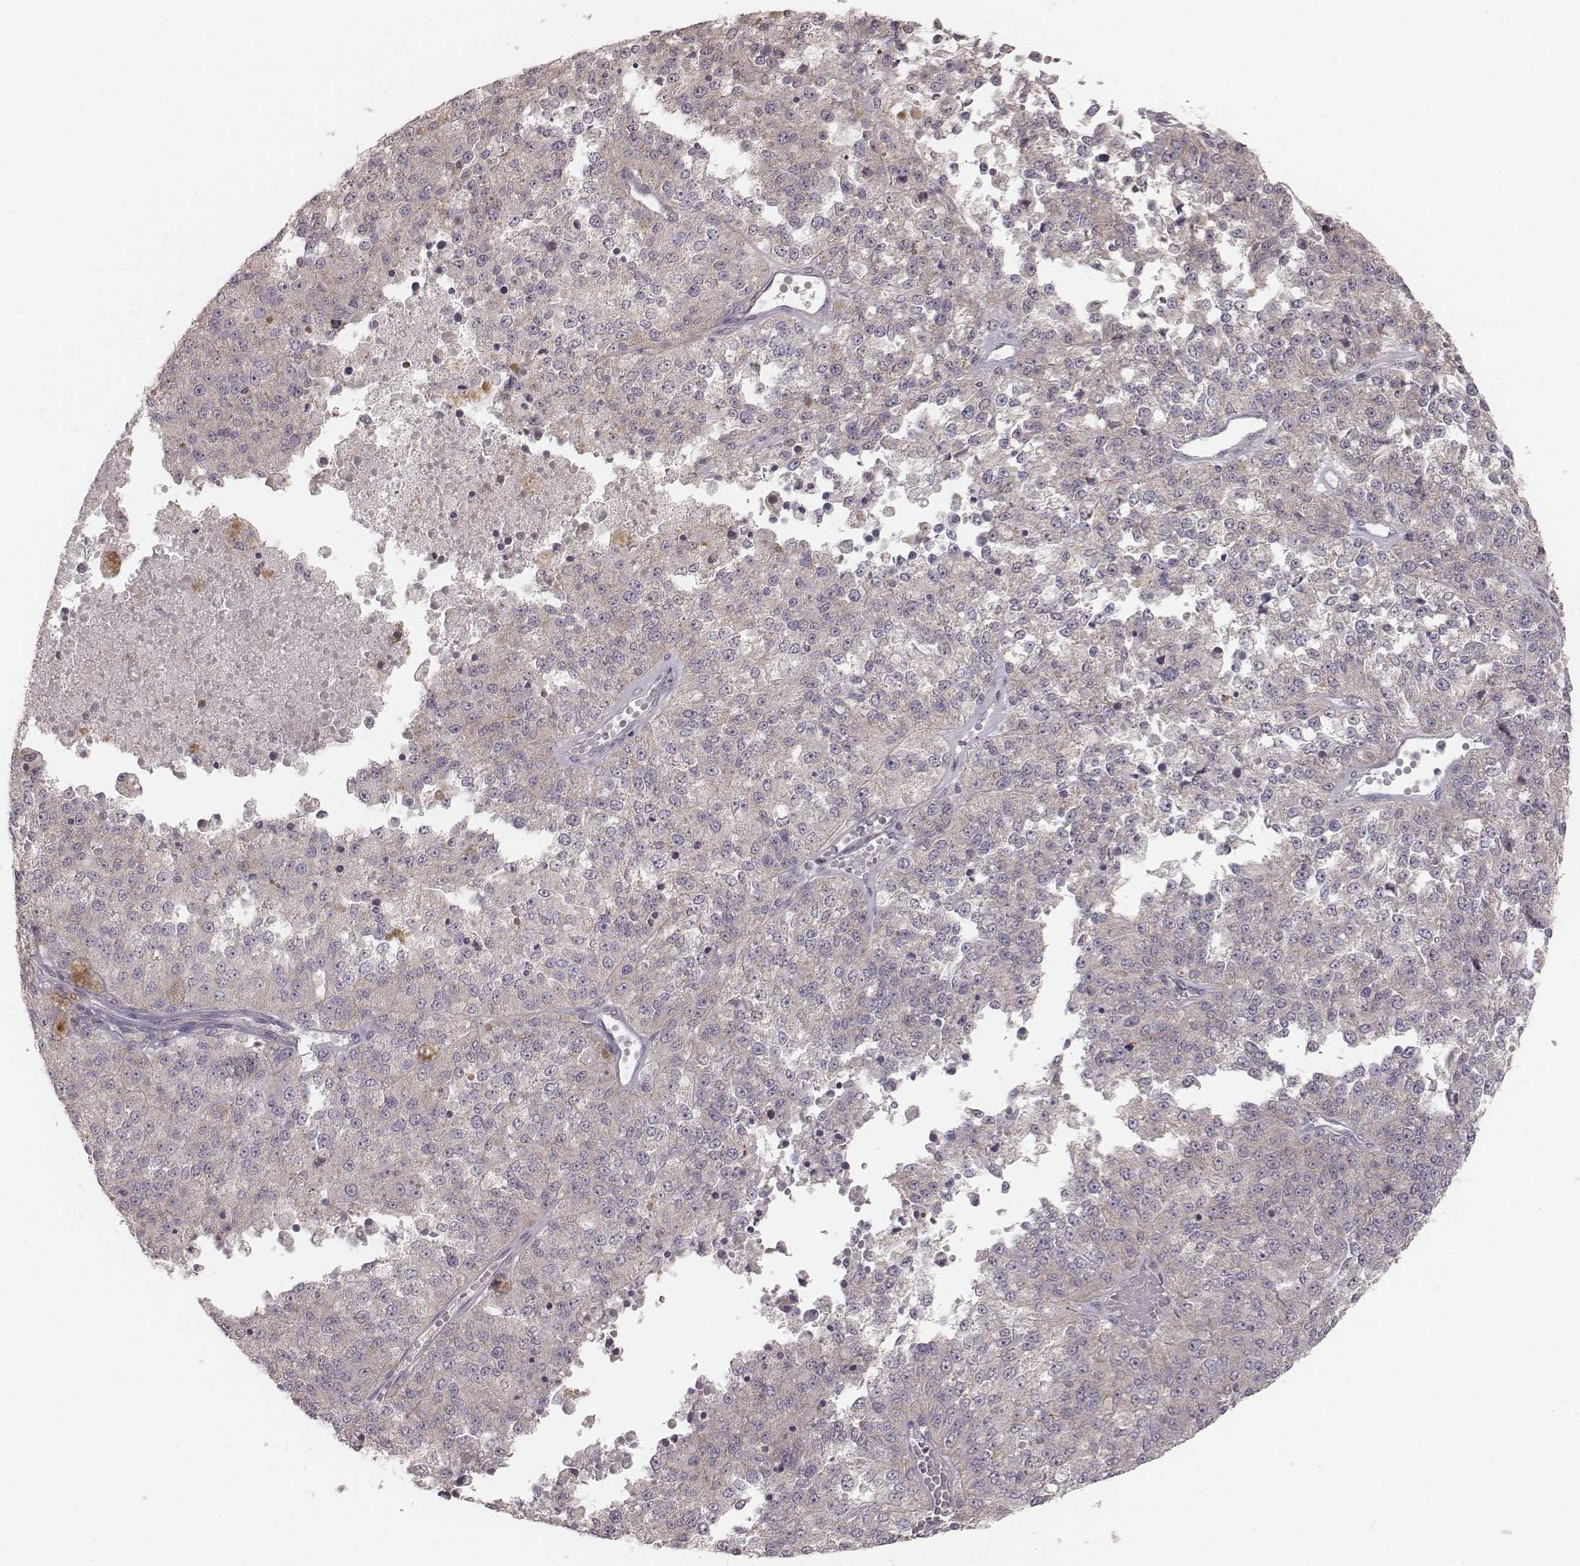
{"staining": {"intensity": "negative", "quantity": "none", "location": "none"}, "tissue": "melanoma", "cell_type": "Tumor cells", "image_type": "cancer", "snomed": [{"axis": "morphology", "description": "Malignant melanoma, Metastatic site"}, {"axis": "topography", "description": "Lymph node"}], "caption": "The immunohistochemistry histopathology image has no significant positivity in tumor cells of melanoma tissue.", "gene": "TDRD5", "patient": {"sex": "female", "age": 64}}